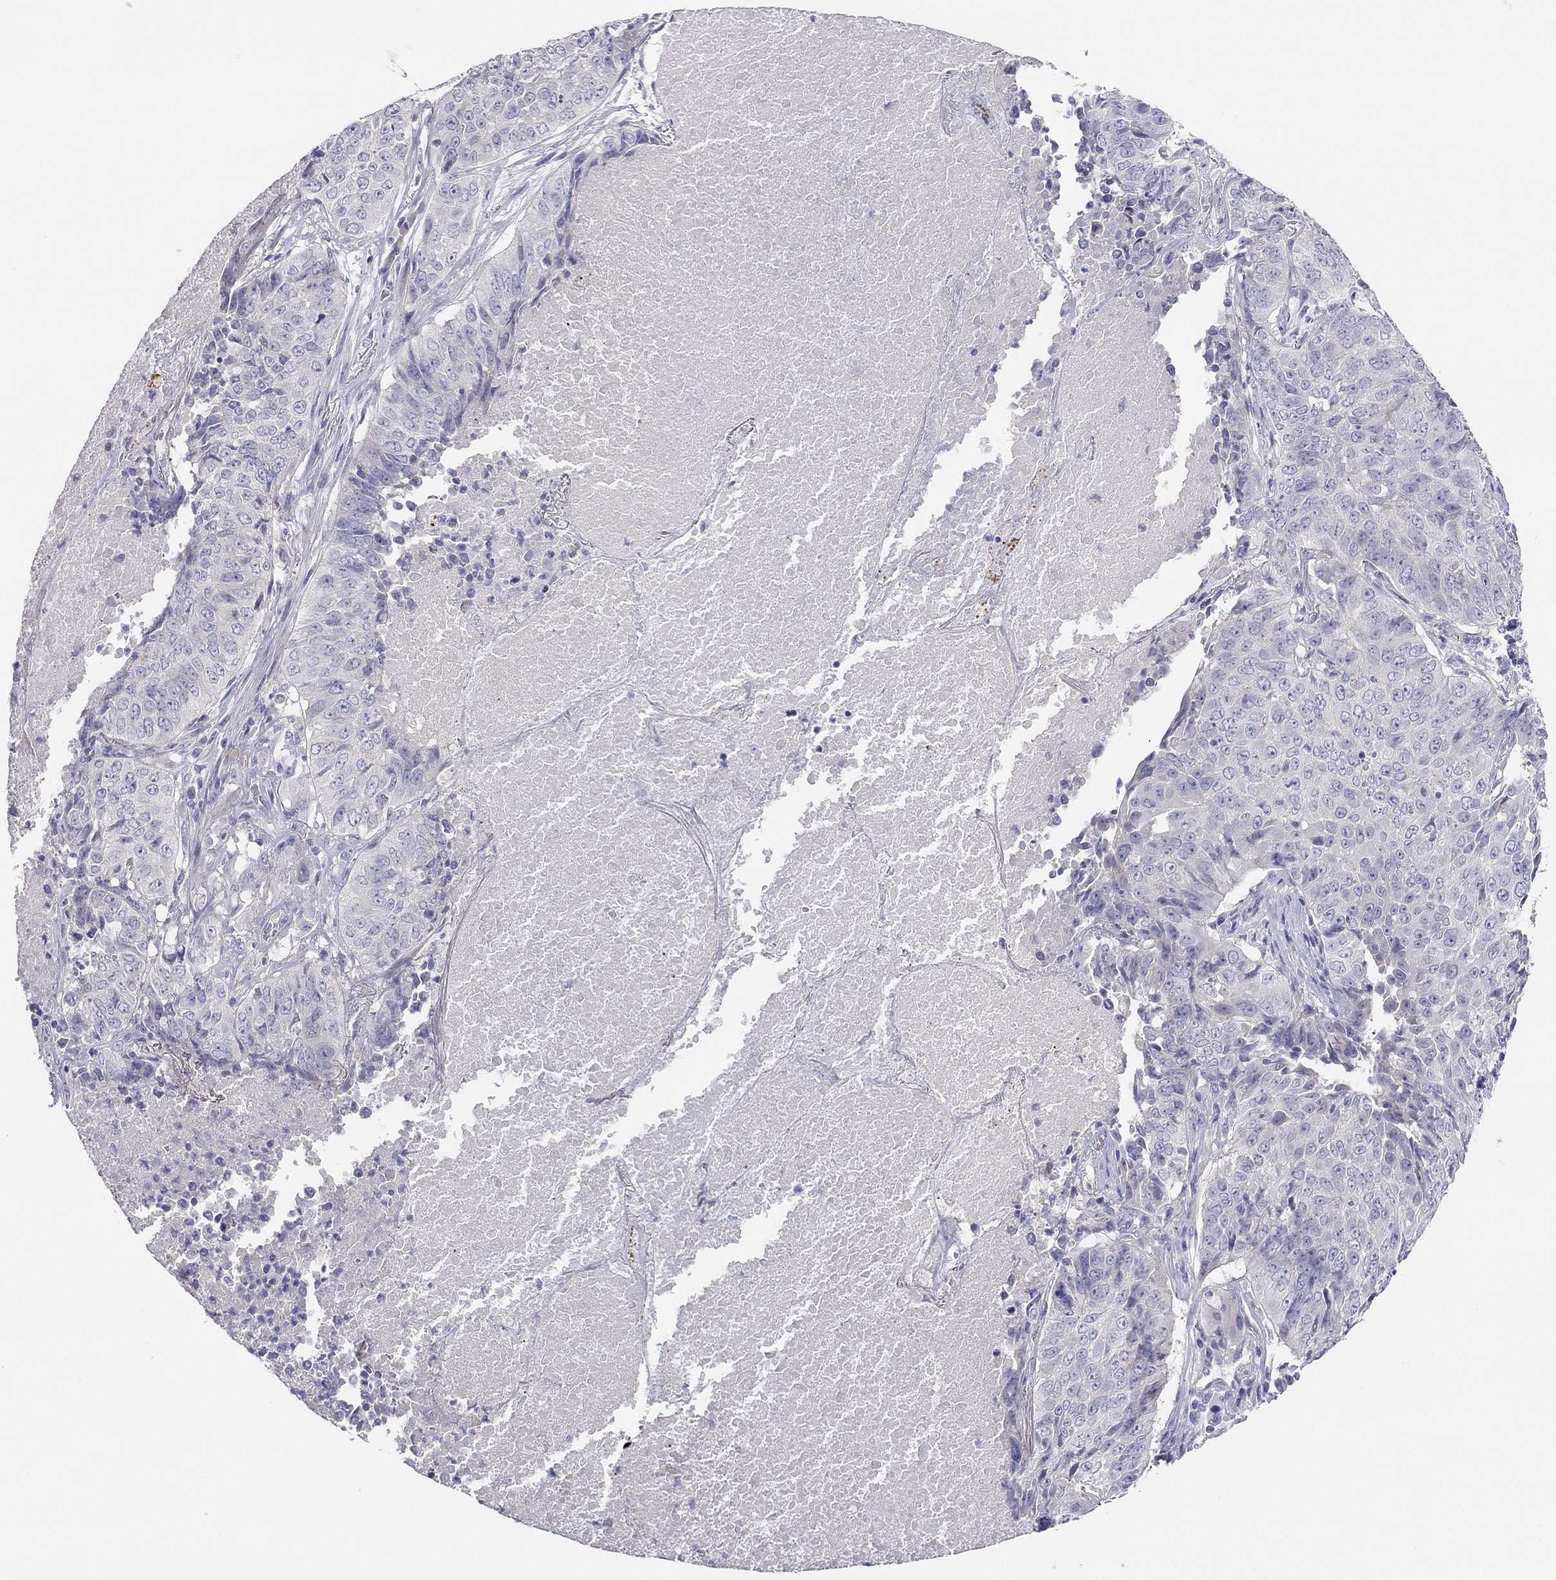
{"staining": {"intensity": "negative", "quantity": "none", "location": "none"}, "tissue": "lung cancer", "cell_type": "Tumor cells", "image_type": "cancer", "snomed": [{"axis": "morphology", "description": "Normal tissue, NOS"}, {"axis": "morphology", "description": "Squamous cell carcinoma, NOS"}, {"axis": "topography", "description": "Bronchus"}, {"axis": "topography", "description": "Lung"}], "caption": "IHC micrograph of neoplastic tissue: squamous cell carcinoma (lung) stained with DAB shows no significant protein positivity in tumor cells.", "gene": "MGAT4C", "patient": {"sex": "male", "age": 64}}